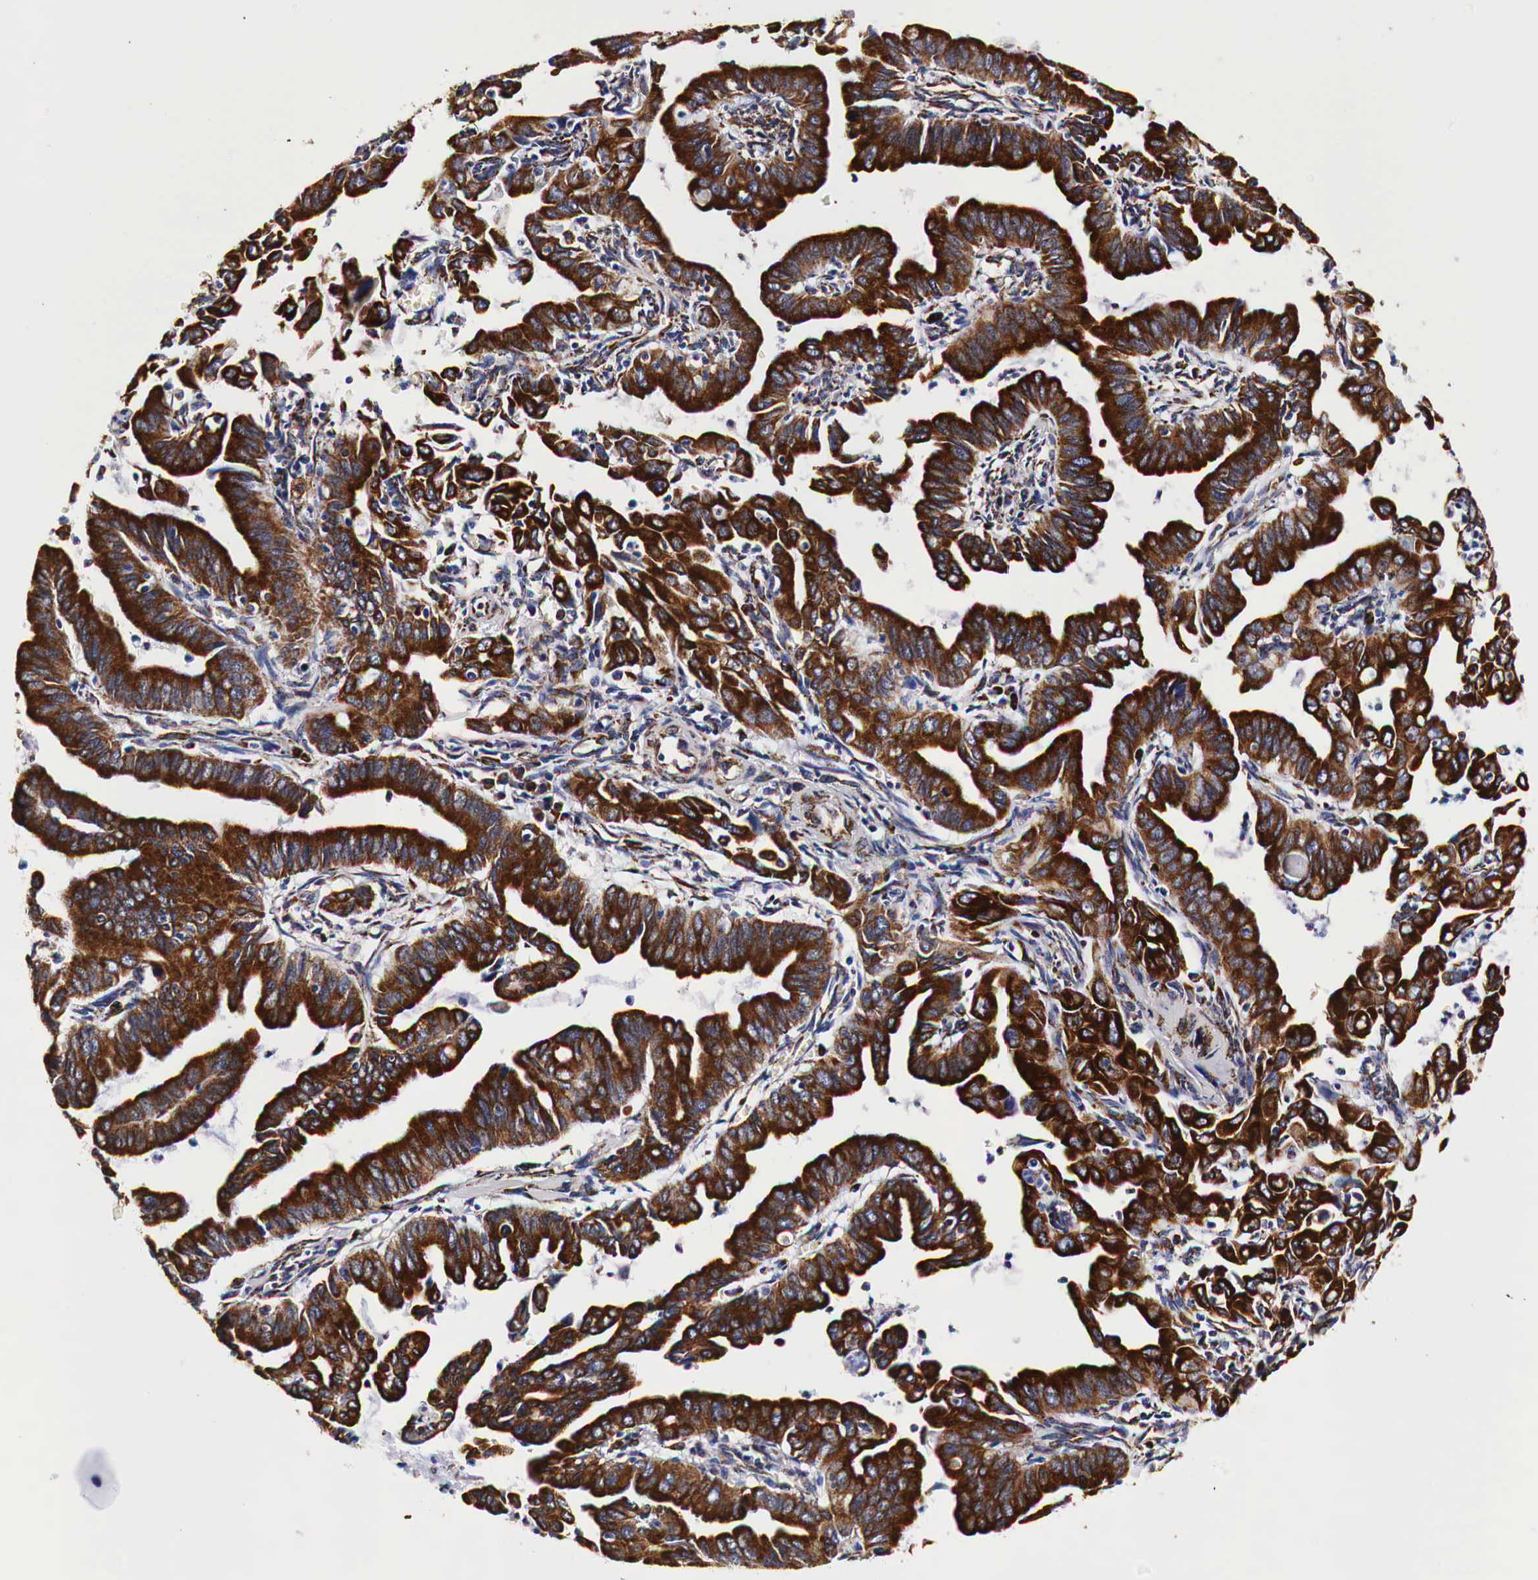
{"staining": {"intensity": "strong", "quantity": ">75%", "location": "cytoplasmic/membranous"}, "tissue": "cervical cancer", "cell_type": "Tumor cells", "image_type": "cancer", "snomed": [{"axis": "morphology", "description": "Normal tissue, NOS"}, {"axis": "morphology", "description": "Adenocarcinoma, NOS"}, {"axis": "topography", "description": "Cervix"}], "caption": "Immunohistochemical staining of human cervical adenocarcinoma demonstrates high levels of strong cytoplasmic/membranous positivity in approximately >75% of tumor cells.", "gene": "CKAP4", "patient": {"sex": "female", "age": 34}}